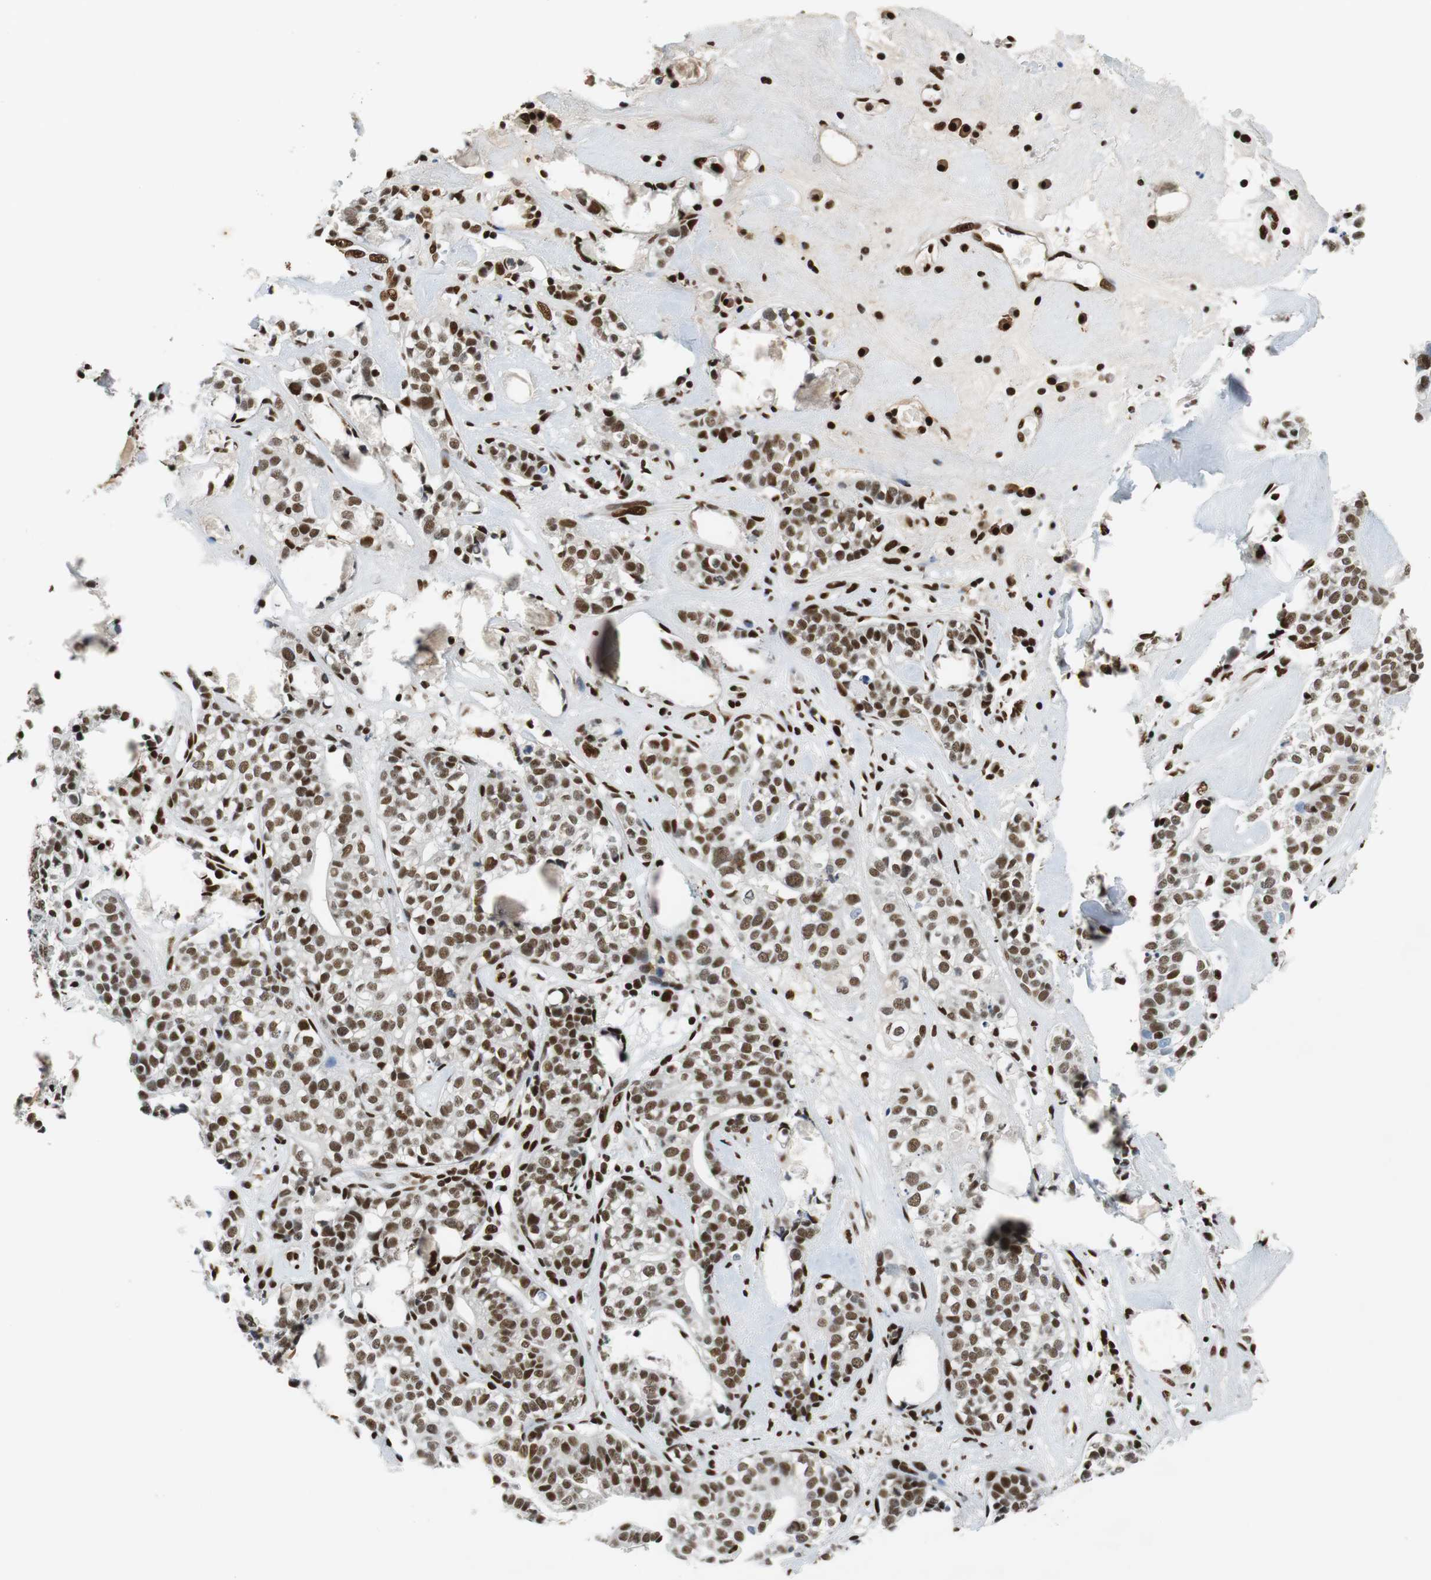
{"staining": {"intensity": "moderate", "quantity": ">75%", "location": "nuclear"}, "tissue": "head and neck cancer", "cell_type": "Tumor cells", "image_type": "cancer", "snomed": [{"axis": "morphology", "description": "Adenocarcinoma, NOS"}, {"axis": "topography", "description": "Salivary gland"}, {"axis": "topography", "description": "Head-Neck"}], "caption": "Head and neck cancer stained with immunohistochemistry exhibits moderate nuclear expression in about >75% of tumor cells.", "gene": "PRKDC", "patient": {"sex": "female", "age": 65}}